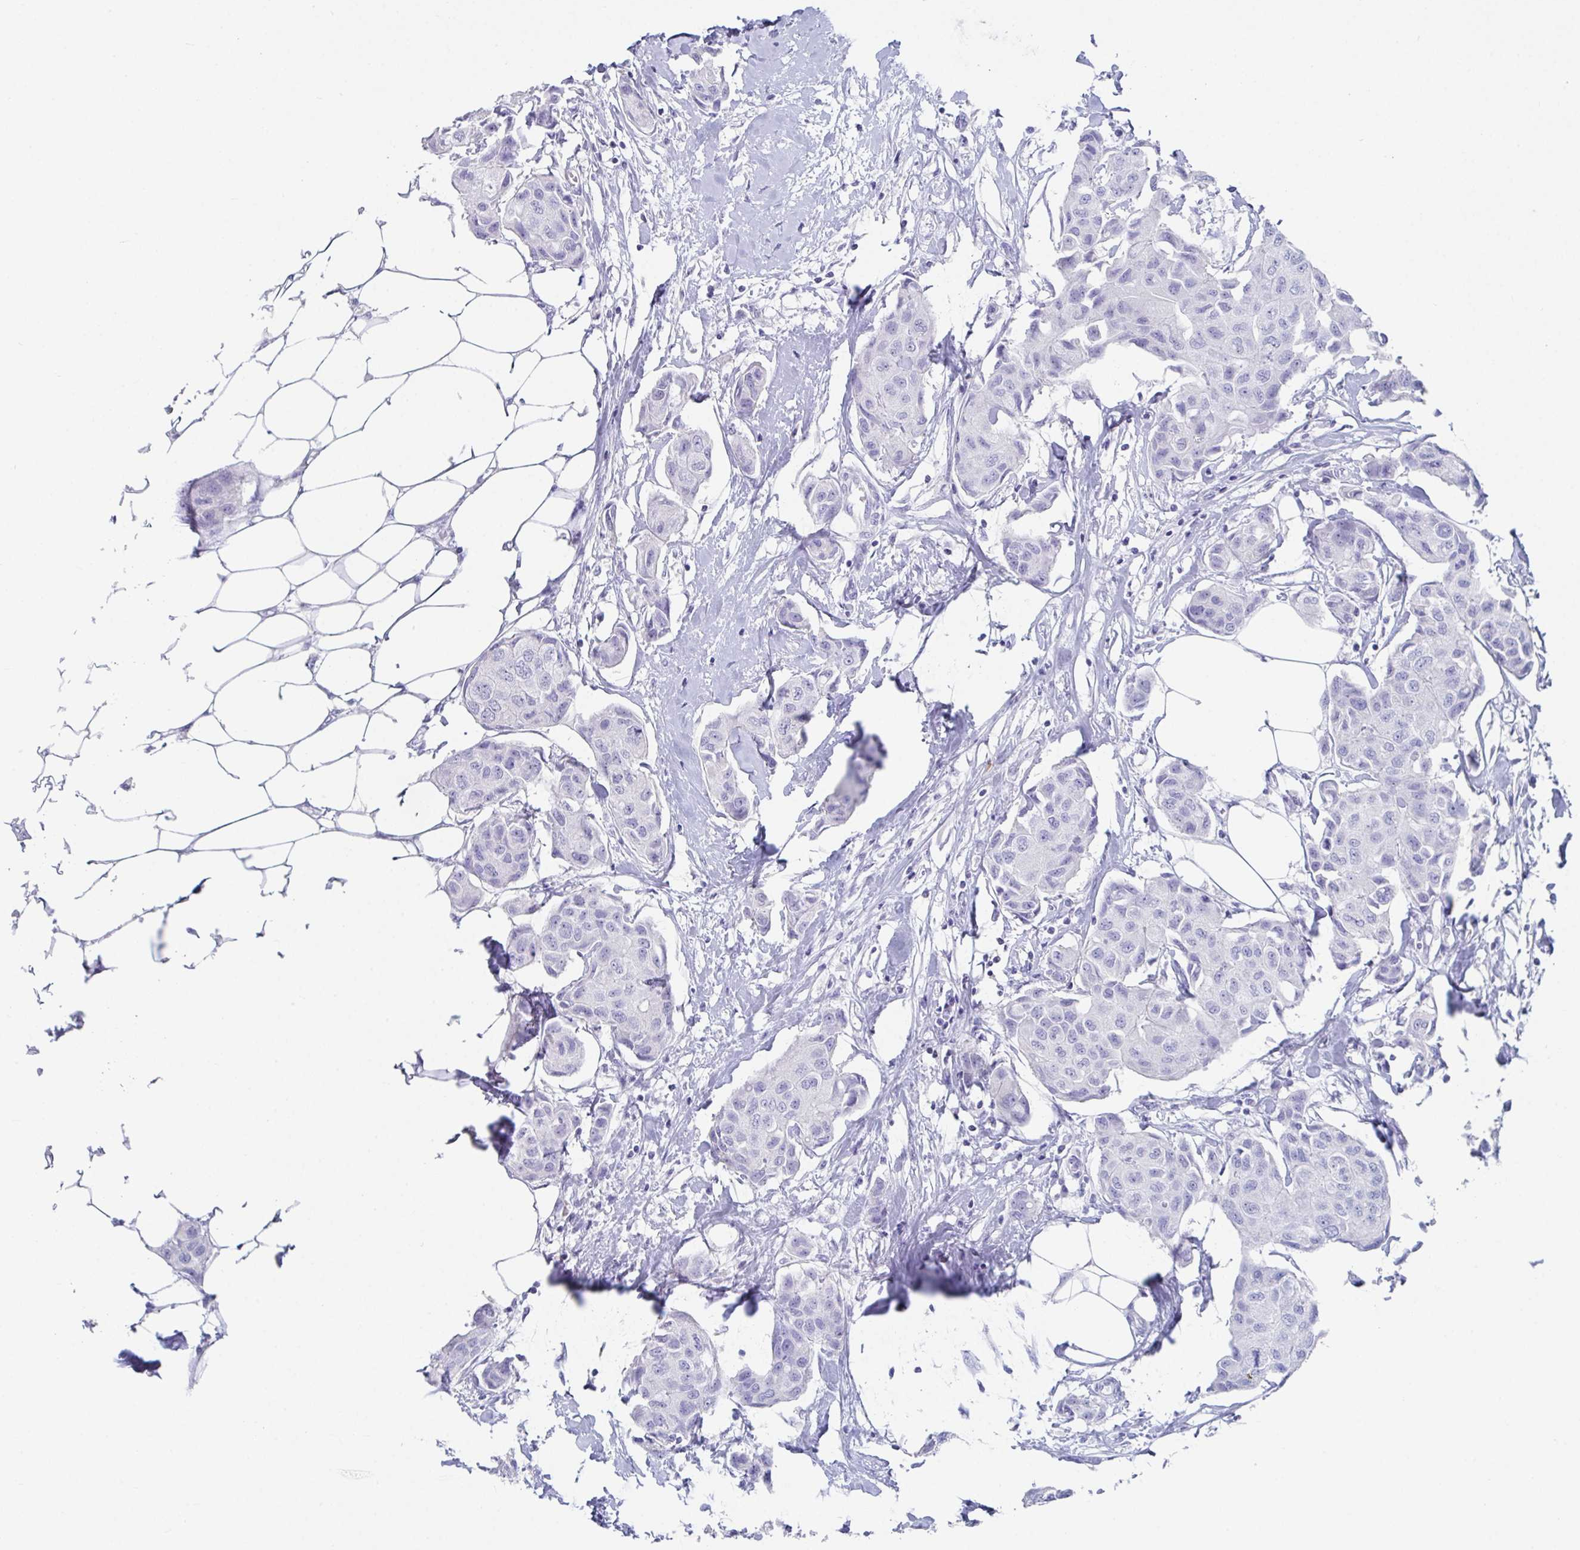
{"staining": {"intensity": "negative", "quantity": "none", "location": "none"}, "tissue": "breast cancer", "cell_type": "Tumor cells", "image_type": "cancer", "snomed": [{"axis": "morphology", "description": "Duct carcinoma"}, {"axis": "topography", "description": "Breast"}, {"axis": "topography", "description": "Lymph node"}], "caption": "Photomicrograph shows no significant protein staining in tumor cells of breast invasive ductal carcinoma. (Brightfield microscopy of DAB (3,3'-diaminobenzidine) IHC at high magnification).", "gene": "PLA2G1B", "patient": {"sex": "female", "age": 80}}